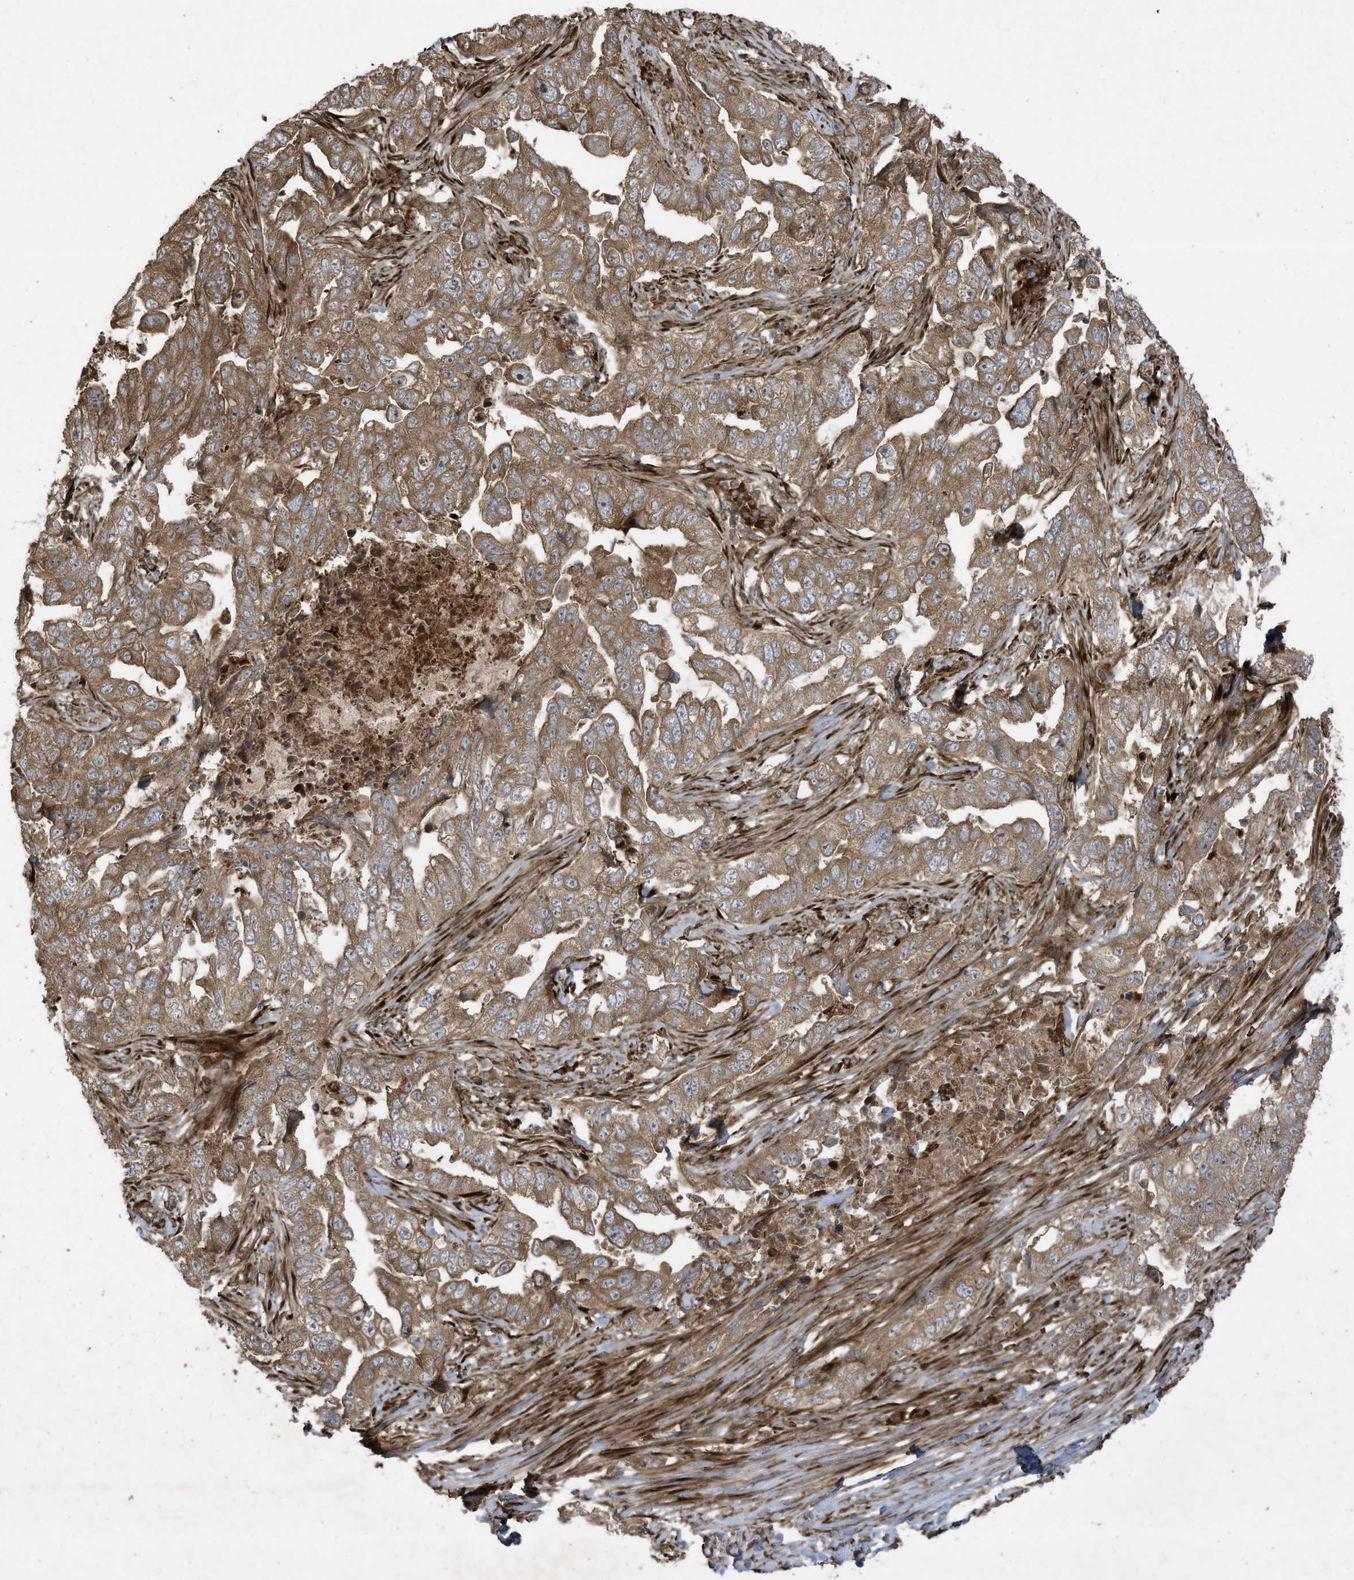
{"staining": {"intensity": "moderate", "quantity": ">75%", "location": "cytoplasmic/membranous"}, "tissue": "lung cancer", "cell_type": "Tumor cells", "image_type": "cancer", "snomed": [{"axis": "morphology", "description": "Adenocarcinoma, NOS"}, {"axis": "topography", "description": "Lung"}], "caption": "Protein staining of lung adenocarcinoma tissue displays moderate cytoplasmic/membranous expression in approximately >75% of tumor cells.", "gene": "DDIT4", "patient": {"sex": "female", "age": 51}}